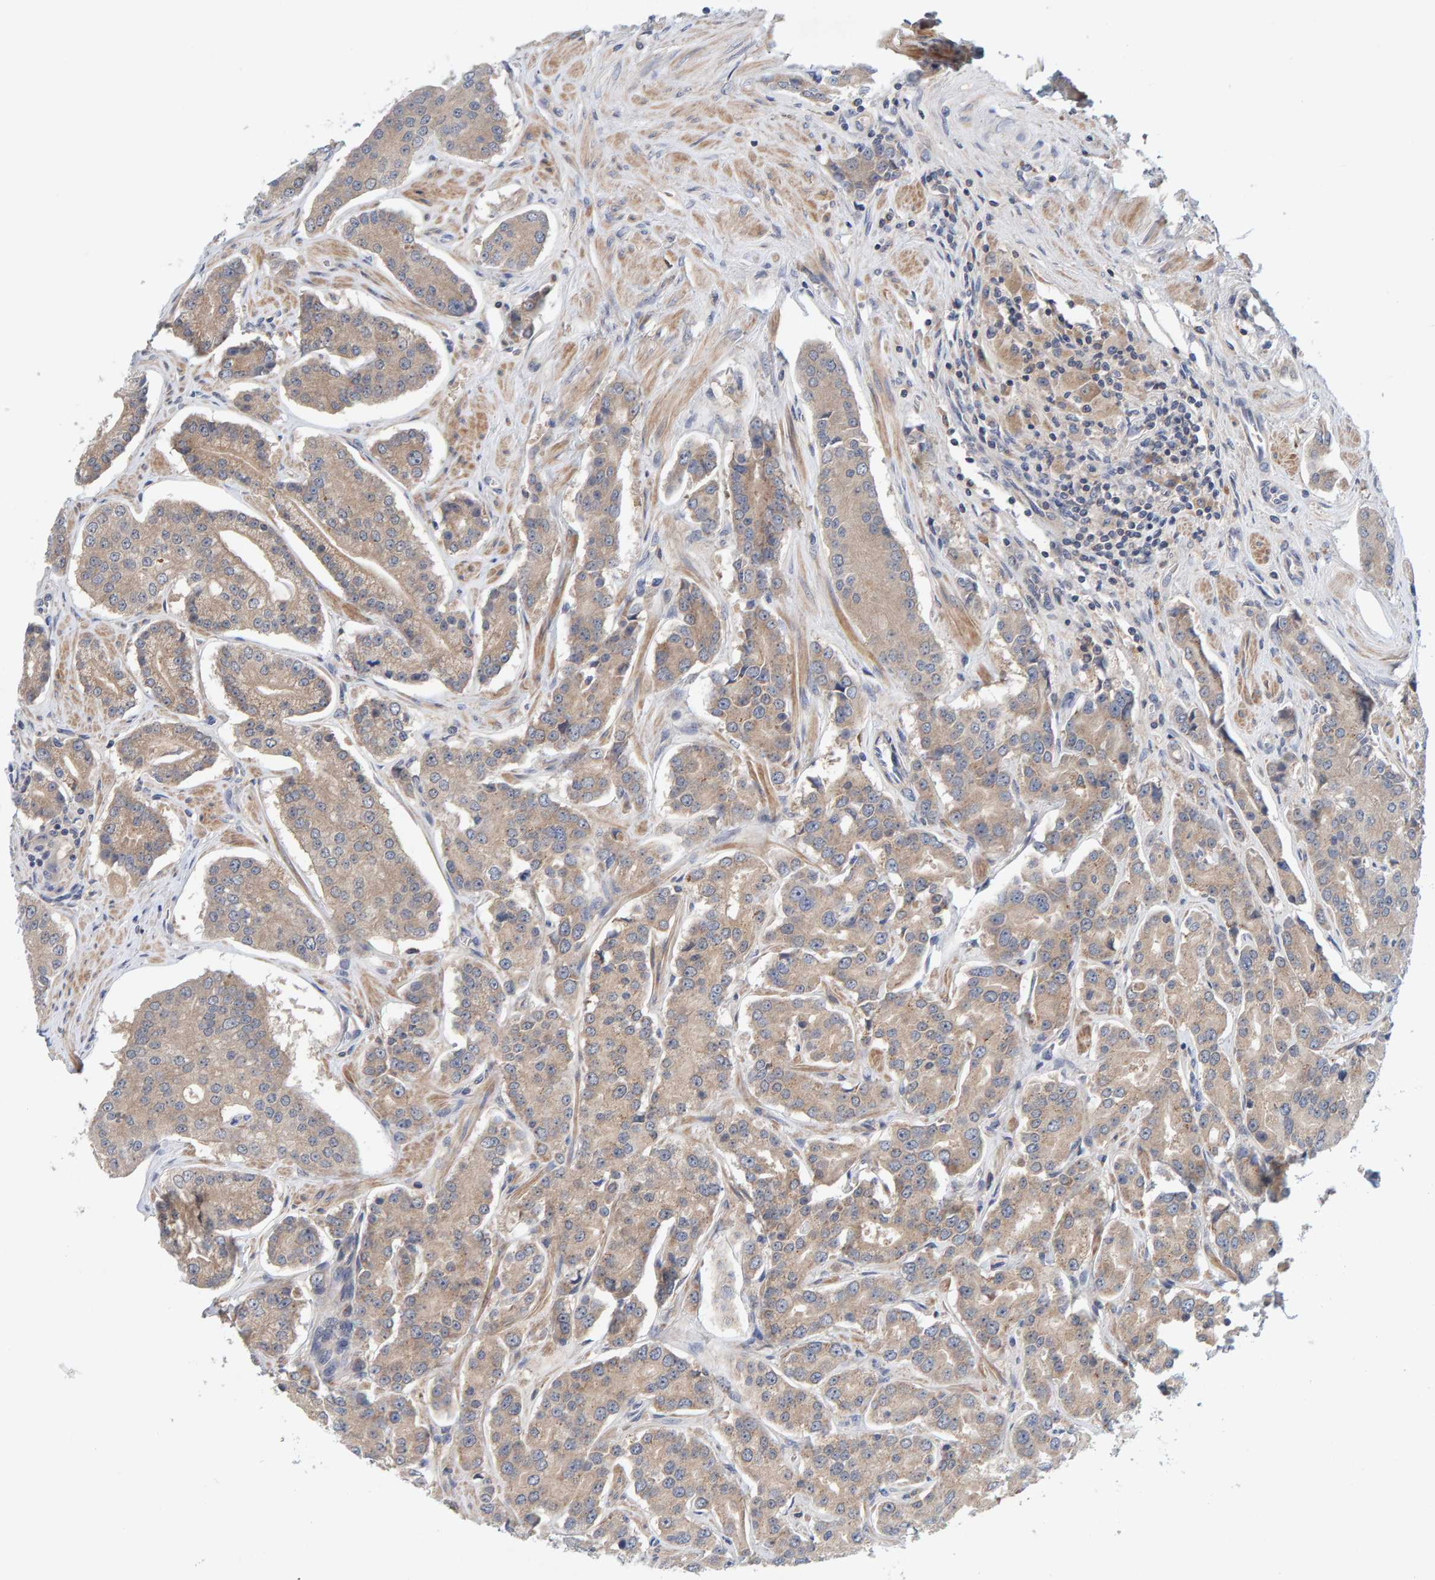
{"staining": {"intensity": "weak", "quantity": ">75%", "location": "cytoplasmic/membranous"}, "tissue": "prostate cancer", "cell_type": "Tumor cells", "image_type": "cancer", "snomed": [{"axis": "morphology", "description": "Adenocarcinoma, High grade"}, {"axis": "topography", "description": "Prostate"}], "caption": "There is low levels of weak cytoplasmic/membranous expression in tumor cells of adenocarcinoma (high-grade) (prostate), as demonstrated by immunohistochemical staining (brown color).", "gene": "TATDN1", "patient": {"sex": "male", "age": 71}}